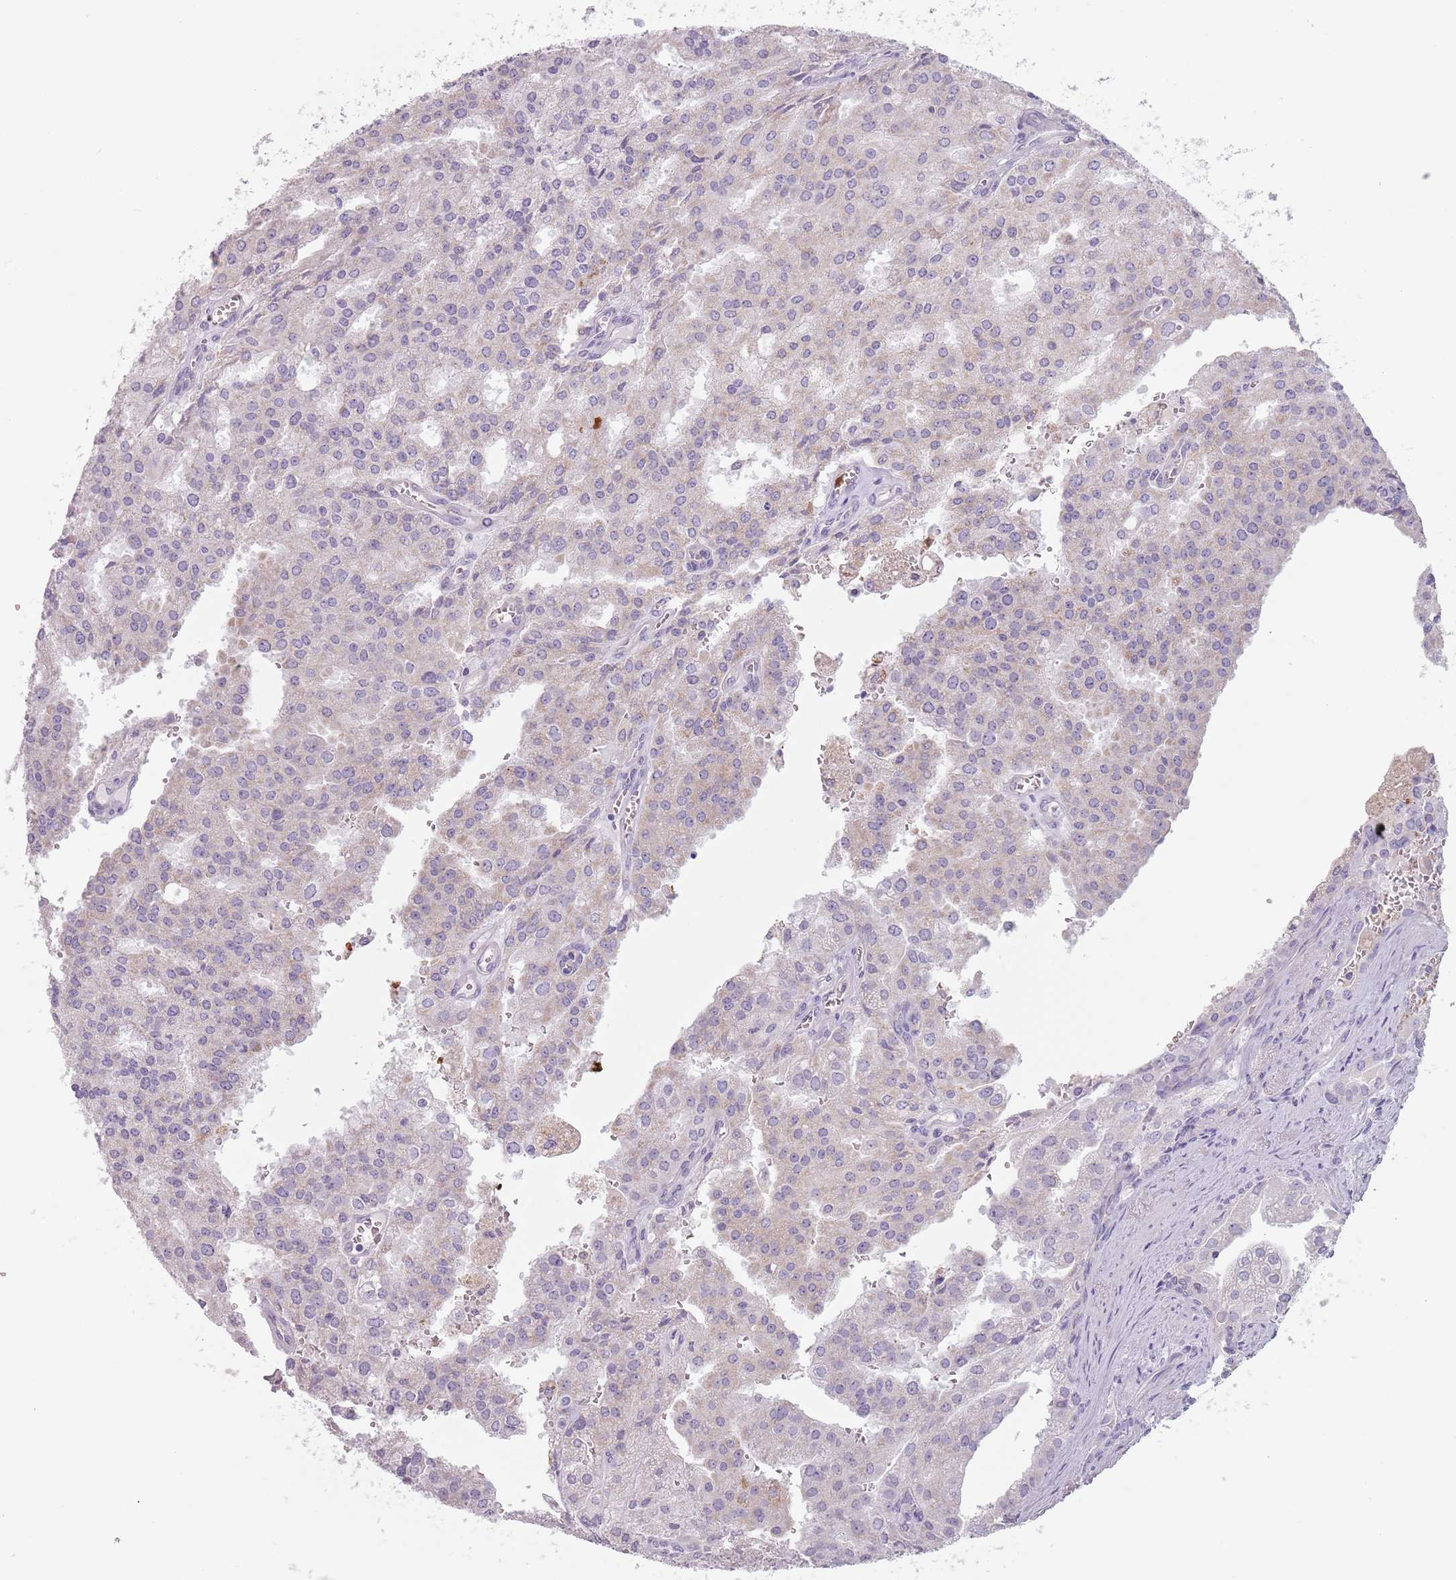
{"staining": {"intensity": "weak", "quantity": "<25%", "location": "cytoplasmic/membranous"}, "tissue": "prostate cancer", "cell_type": "Tumor cells", "image_type": "cancer", "snomed": [{"axis": "morphology", "description": "Adenocarcinoma, High grade"}, {"axis": "topography", "description": "Prostate"}], "caption": "Immunohistochemical staining of prostate adenocarcinoma (high-grade) shows no significant expression in tumor cells.", "gene": "ZNF584", "patient": {"sex": "male", "age": 68}}